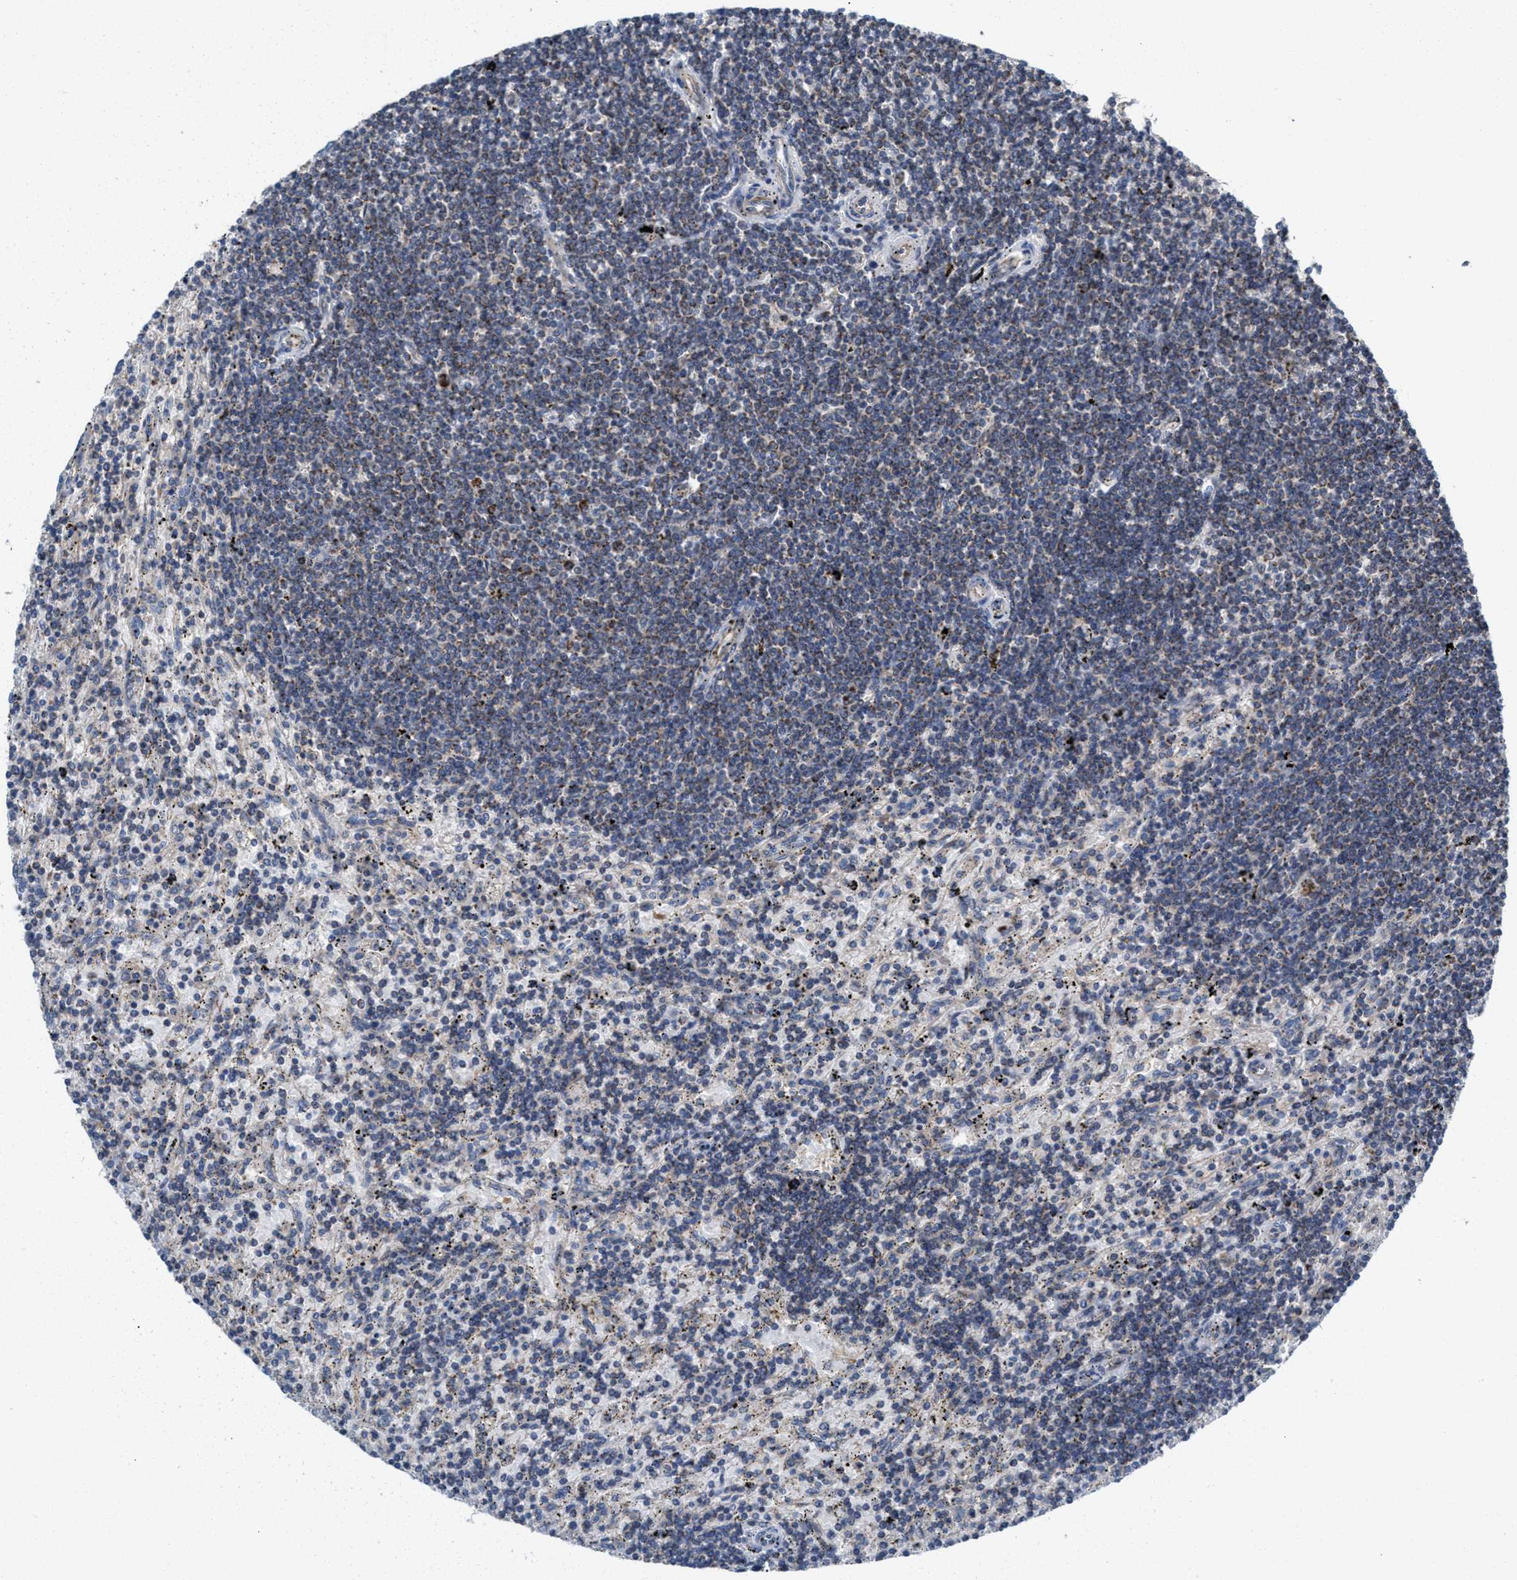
{"staining": {"intensity": "strong", "quantity": "<25%", "location": "cytoplasmic/membranous"}, "tissue": "lymphoma", "cell_type": "Tumor cells", "image_type": "cancer", "snomed": [{"axis": "morphology", "description": "Malignant lymphoma, non-Hodgkin's type, Low grade"}, {"axis": "topography", "description": "Spleen"}], "caption": "Low-grade malignant lymphoma, non-Hodgkin's type stained with a brown dye exhibits strong cytoplasmic/membranous positive staining in about <25% of tumor cells.", "gene": "MRM1", "patient": {"sex": "male", "age": 76}}